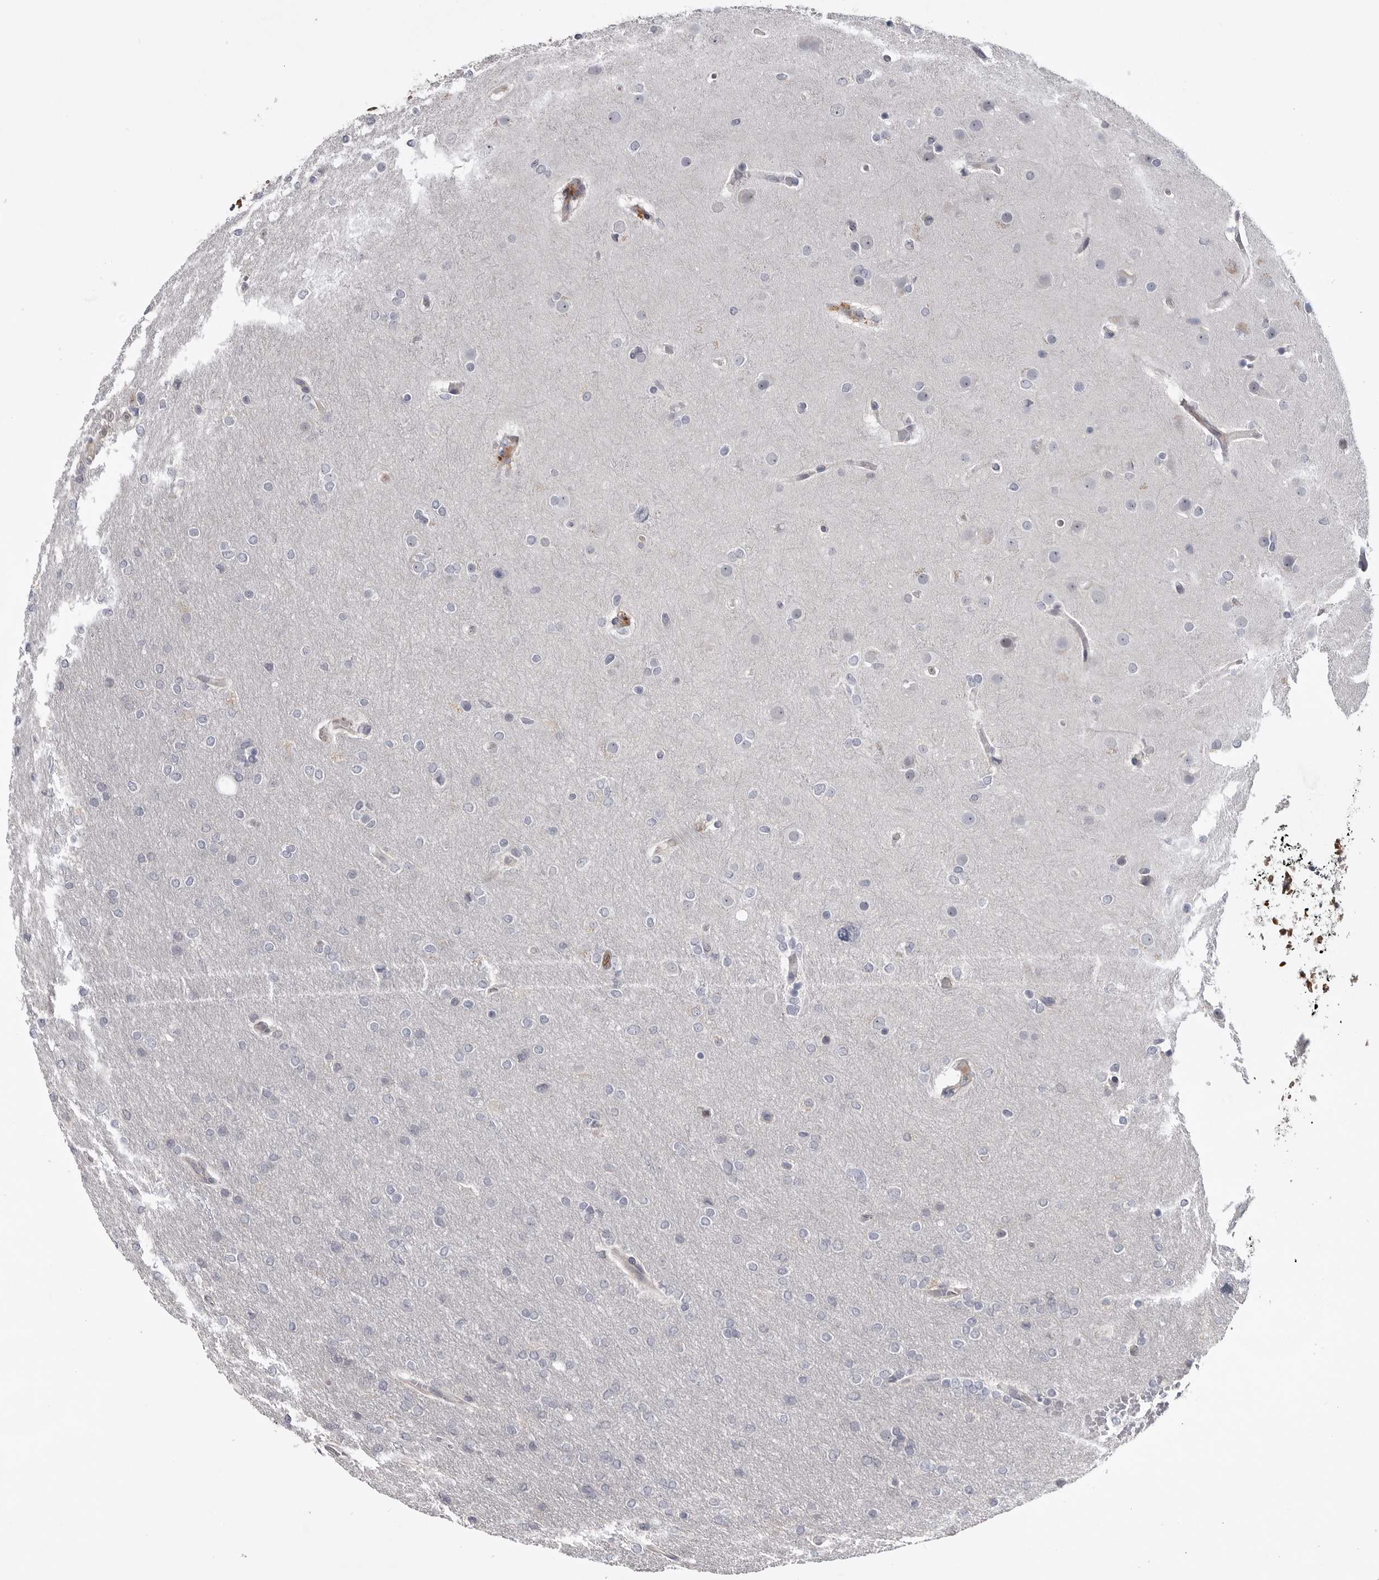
{"staining": {"intensity": "negative", "quantity": "none", "location": "none"}, "tissue": "glioma", "cell_type": "Tumor cells", "image_type": "cancer", "snomed": [{"axis": "morphology", "description": "Glioma, malignant, High grade"}, {"axis": "topography", "description": "Cerebral cortex"}], "caption": "A micrograph of human malignant glioma (high-grade) is negative for staining in tumor cells. Brightfield microscopy of IHC stained with DAB (3,3'-diaminobenzidine) (brown) and hematoxylin (blue), captured at high magnification.", "gene": "ZNF277", "patient": {"sex": "female", "age": 36}}